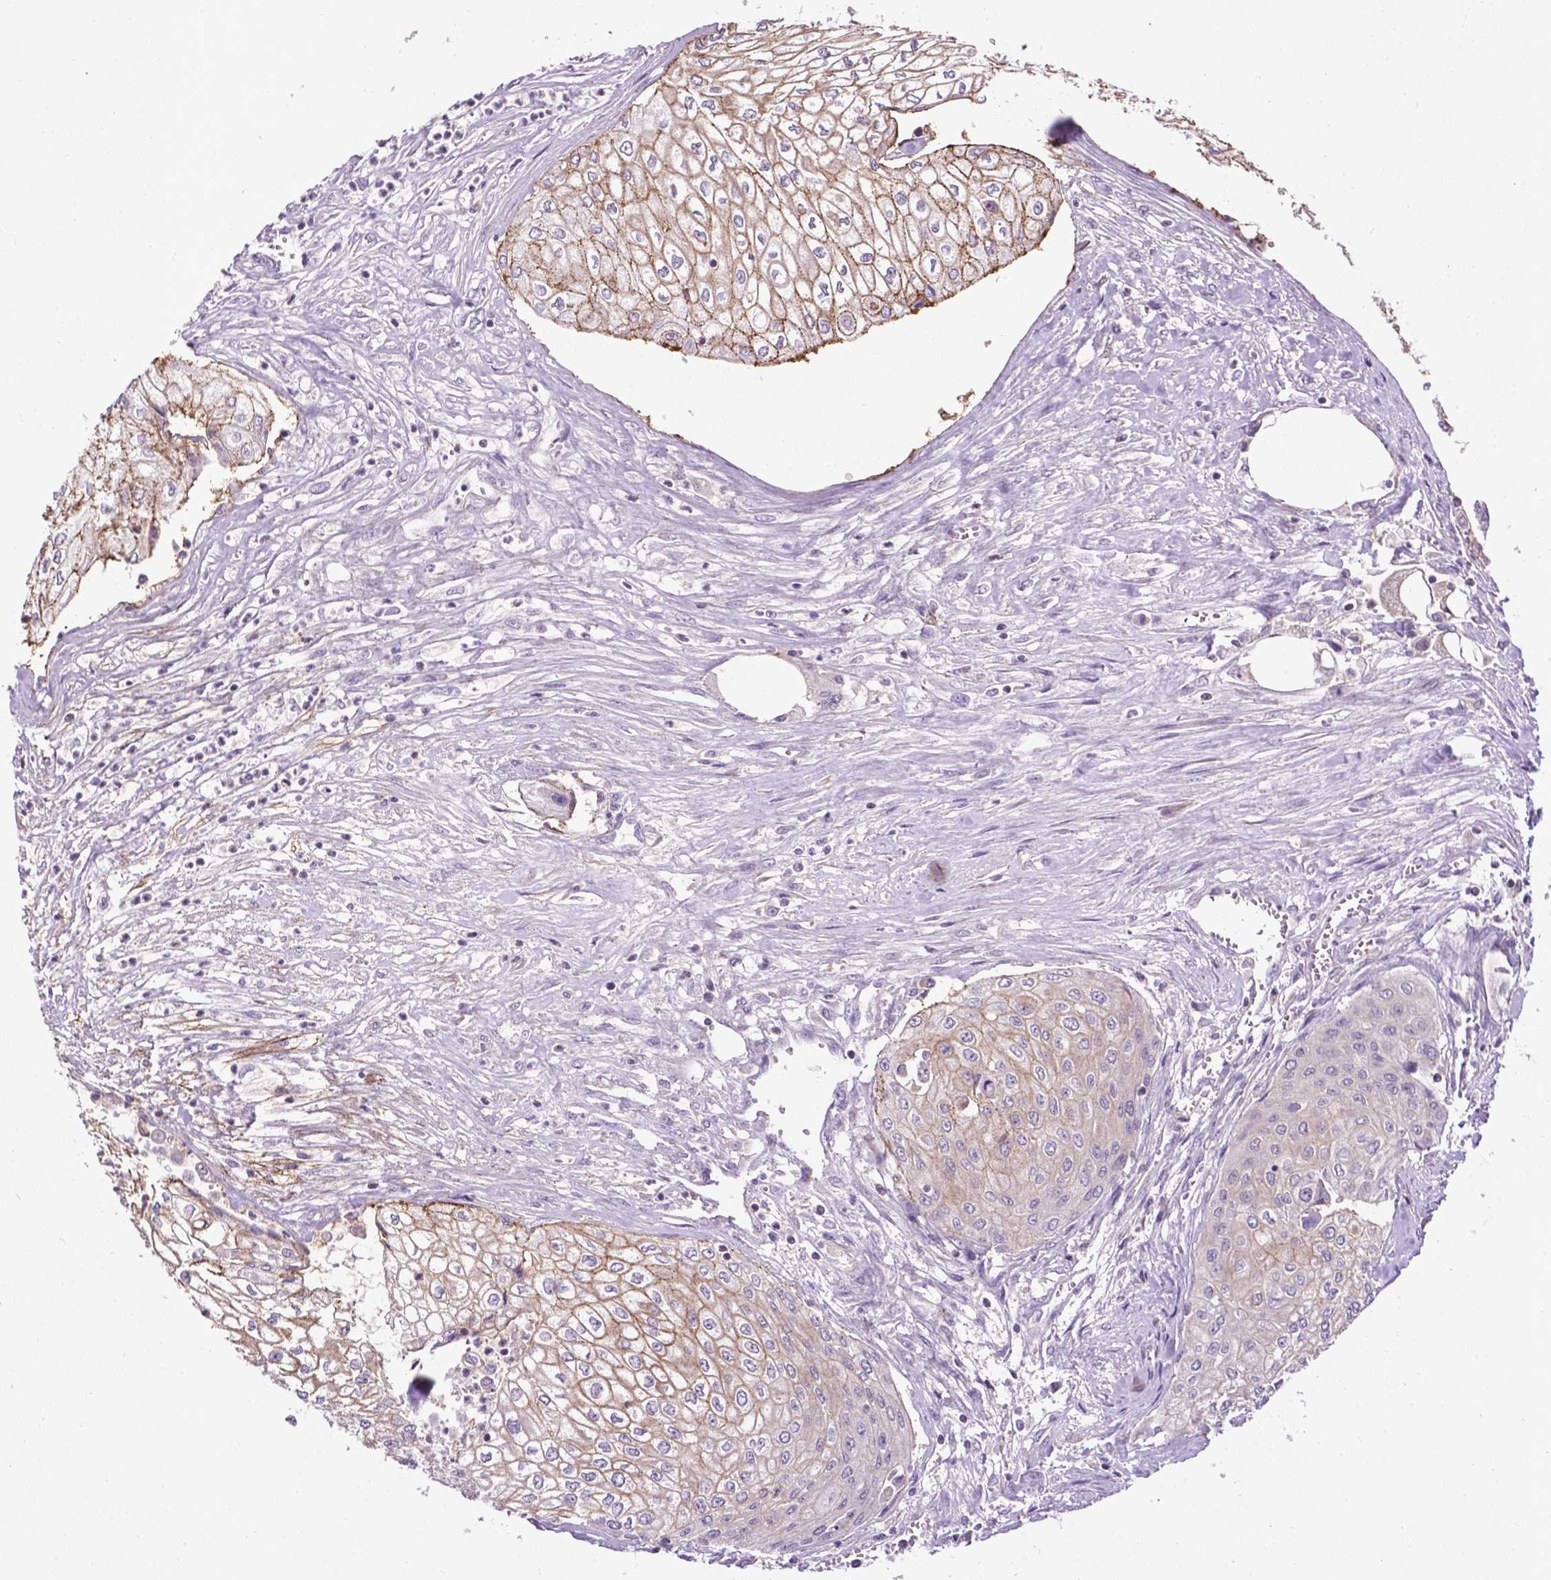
{"staining": {"intensity": "moderate", "quantity": ">75%", "location": "cytoplasmic/membranous"}, "tissue": "urothelial cancer", "cell_type": "Tumor cells", "image_type": "cancer", "snomed": [{"axis": "morphology", "description": "Urothelial carcinoma, High grade"}, {"axis": "topography", "description": "Urinary bladder"}], "caption": "Human high-grade urothelial carcinoma stained for a protein (brown) displays moderate cytoplasmic/membranous positive expression in approximately >75% of tumor cells.", "gene": "SPNS2", "patient": {"sex": "male", "age": 62}}